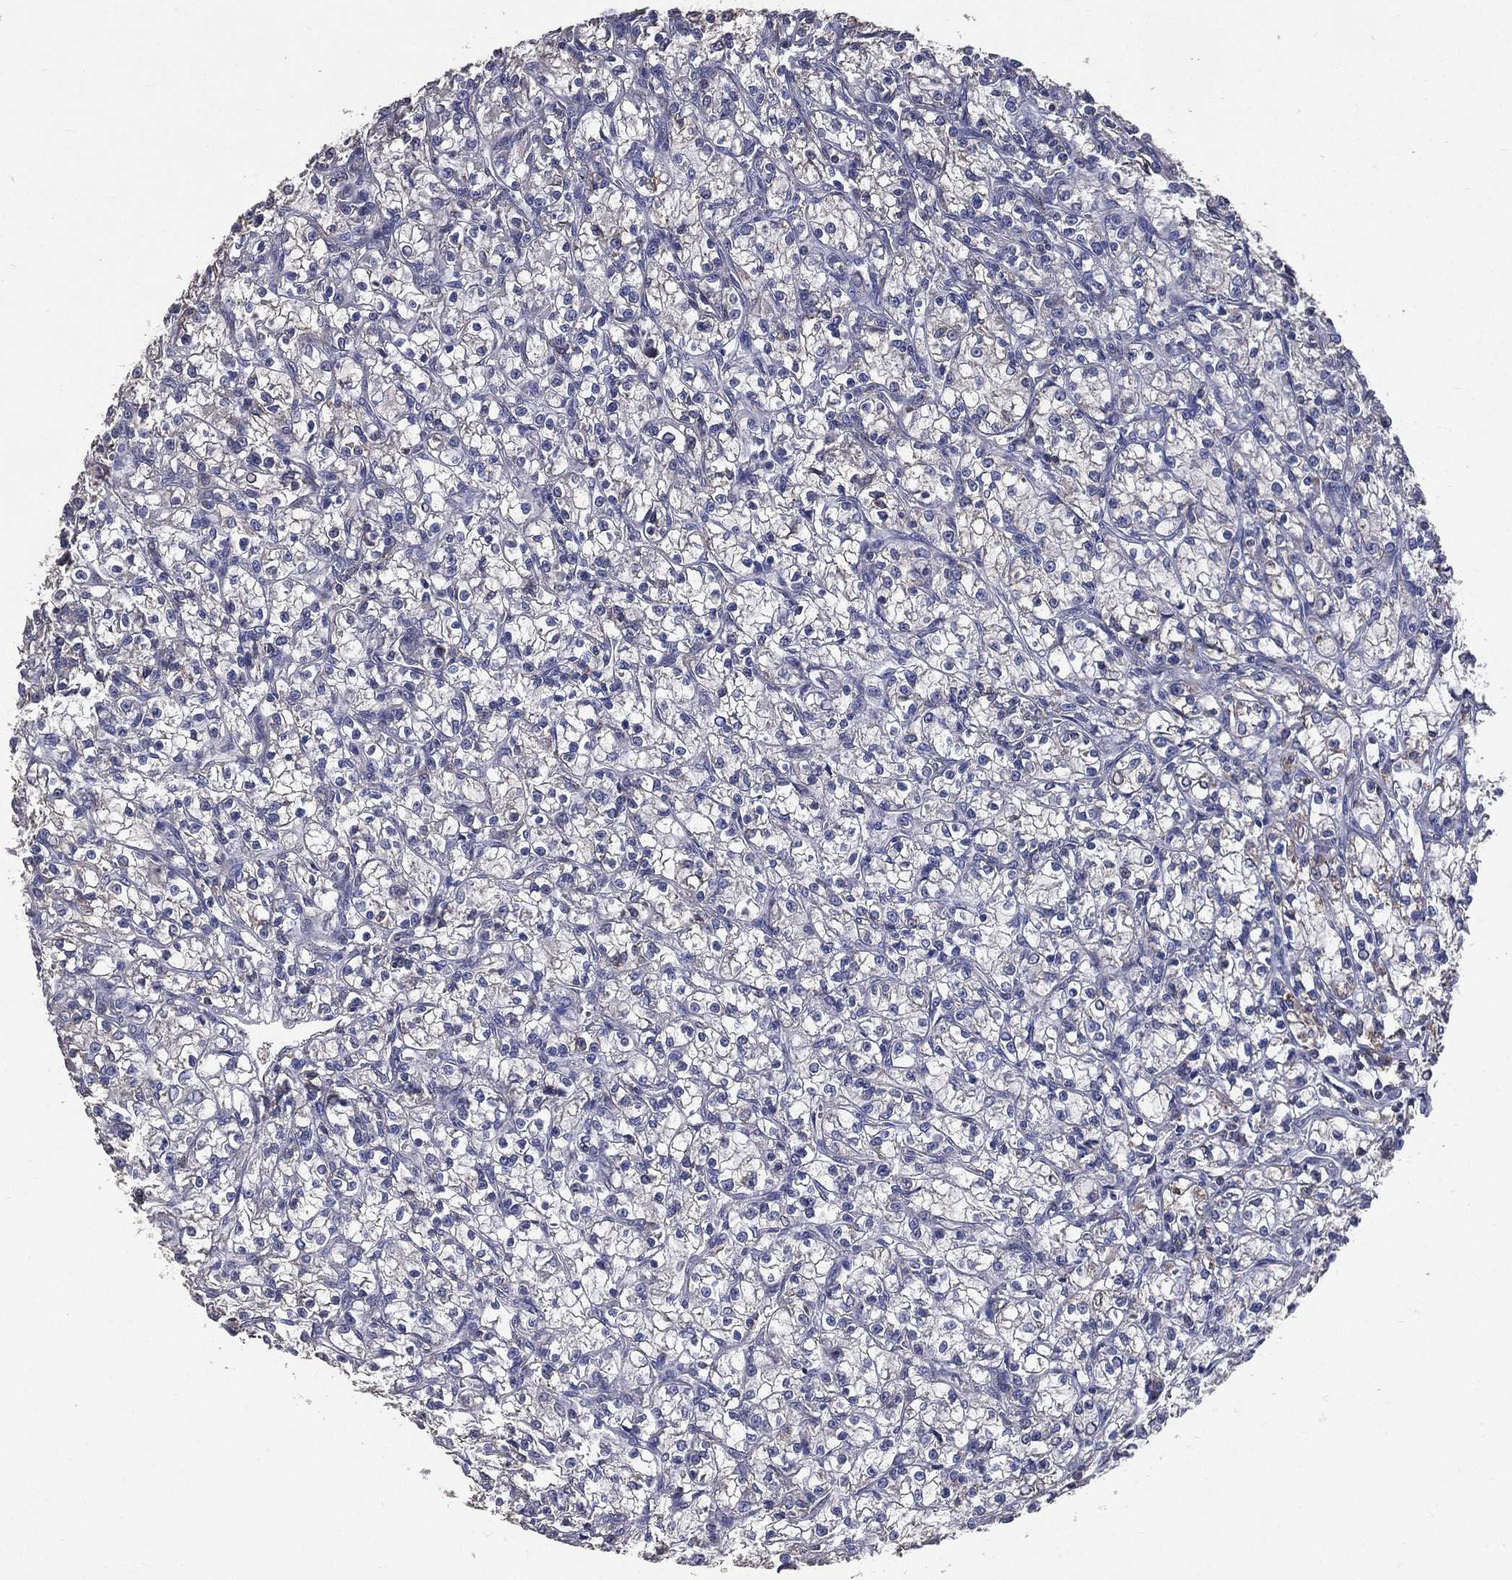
{"staining": {"intensity": "negative", "quantity": "none", "location": "none"}, "tissue": "renal cancer", "cell_type": "Tumor cells", "image_type": "cancer", "snomed": [{"axis": "morphology", "description": "Adenocarcinoma, NOS"}, {"axis": "topography", "description": "Kidney"}], "caption": "Micrograph shows no significant protein expression in tumor cells of adenocarcinoma (renal). (Brightfield microscopy of DAB immunohistochemistry (IHC) at high magnification).", "gene": "SERPINB2", "patient": {"sex": "female", "age": 59}}